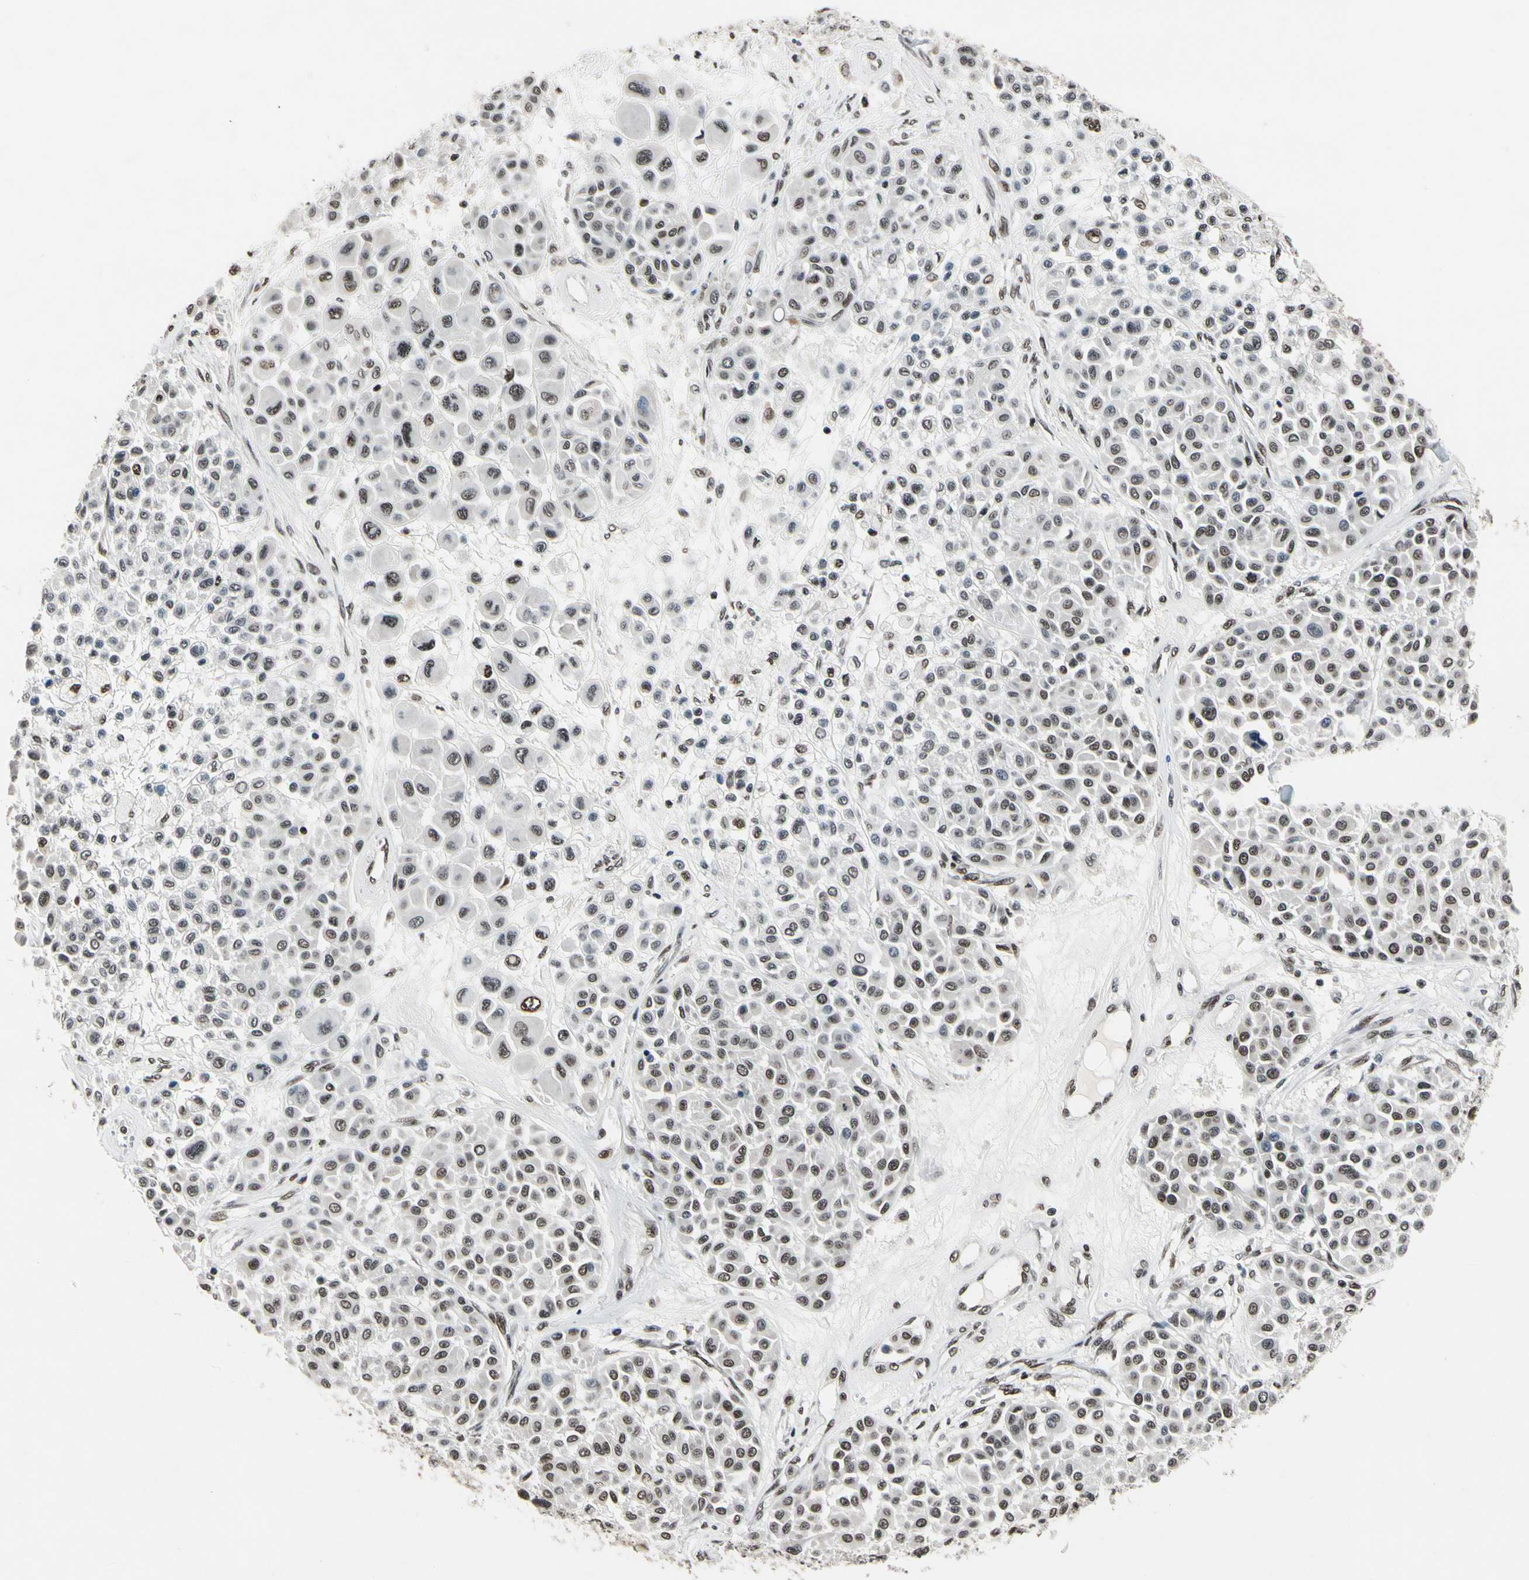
{"staining": {"intensity": "strong", "quantity": "25%-75%", "location": "nuclear"}, "tissue": "melanoma", "cell_type": "Tumor cells", "image_type": "cancer", "snomed": [{"axis": "morphology", "description": "Malignant melanoma, Metastatic site"}, {"axis": "topography", "description": "Soft tissue"}], "caption": "Protein expression by immunohistochemistry (IHC) displays strong nuclear staining in approximately 25%-75% of tumor cells in melanoma.", "gene": "RECQL", "patient": {"sex": "male", "age": 41}}